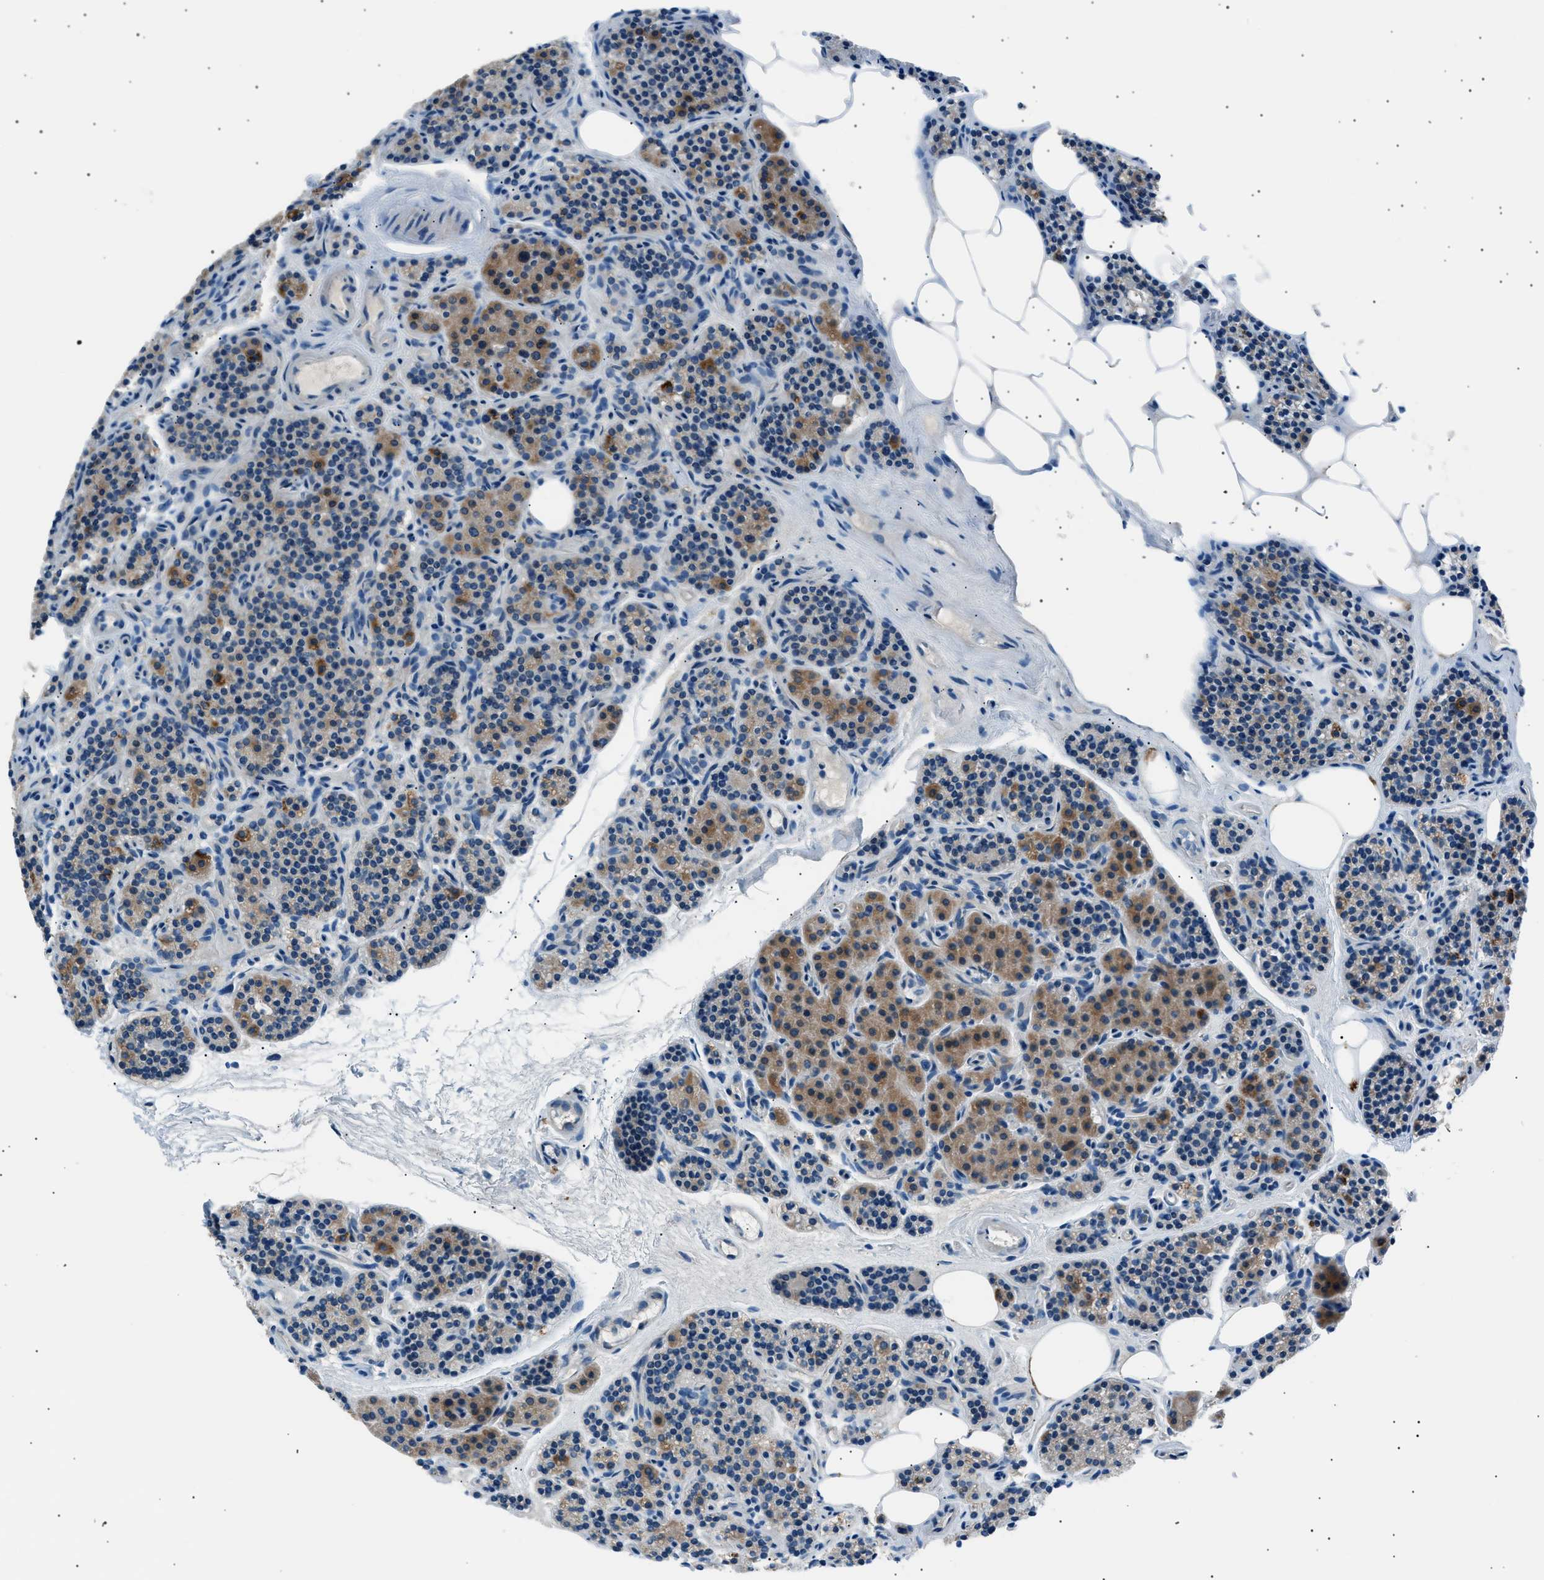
{"staining": {"intensity": "moderate", "quantity": "25%-75%", "location": "cytoplasmic/membranous"}, "tissue": "parathyroid gland", "cell_type": "Glandular cells", "image_type": "normal", "snomed": [{"axis": "morphology", "description": "Normal tissue, NOS"}, {"axis": "morphology", "description": "Adenoma, NOS"}, {"axis": "topography", "description": "Parathyroid gland"}], "caption": "The image shows staining of unremarkable parathyroid gland, revealing moderate cytoplasmic/membranous protein expression (brown color) within glandular cells. (DAB IHC with brightfield microscopy, high magnification).", "gene": "LRRC37B", "patient": {"sex": "female", "age": 74}}